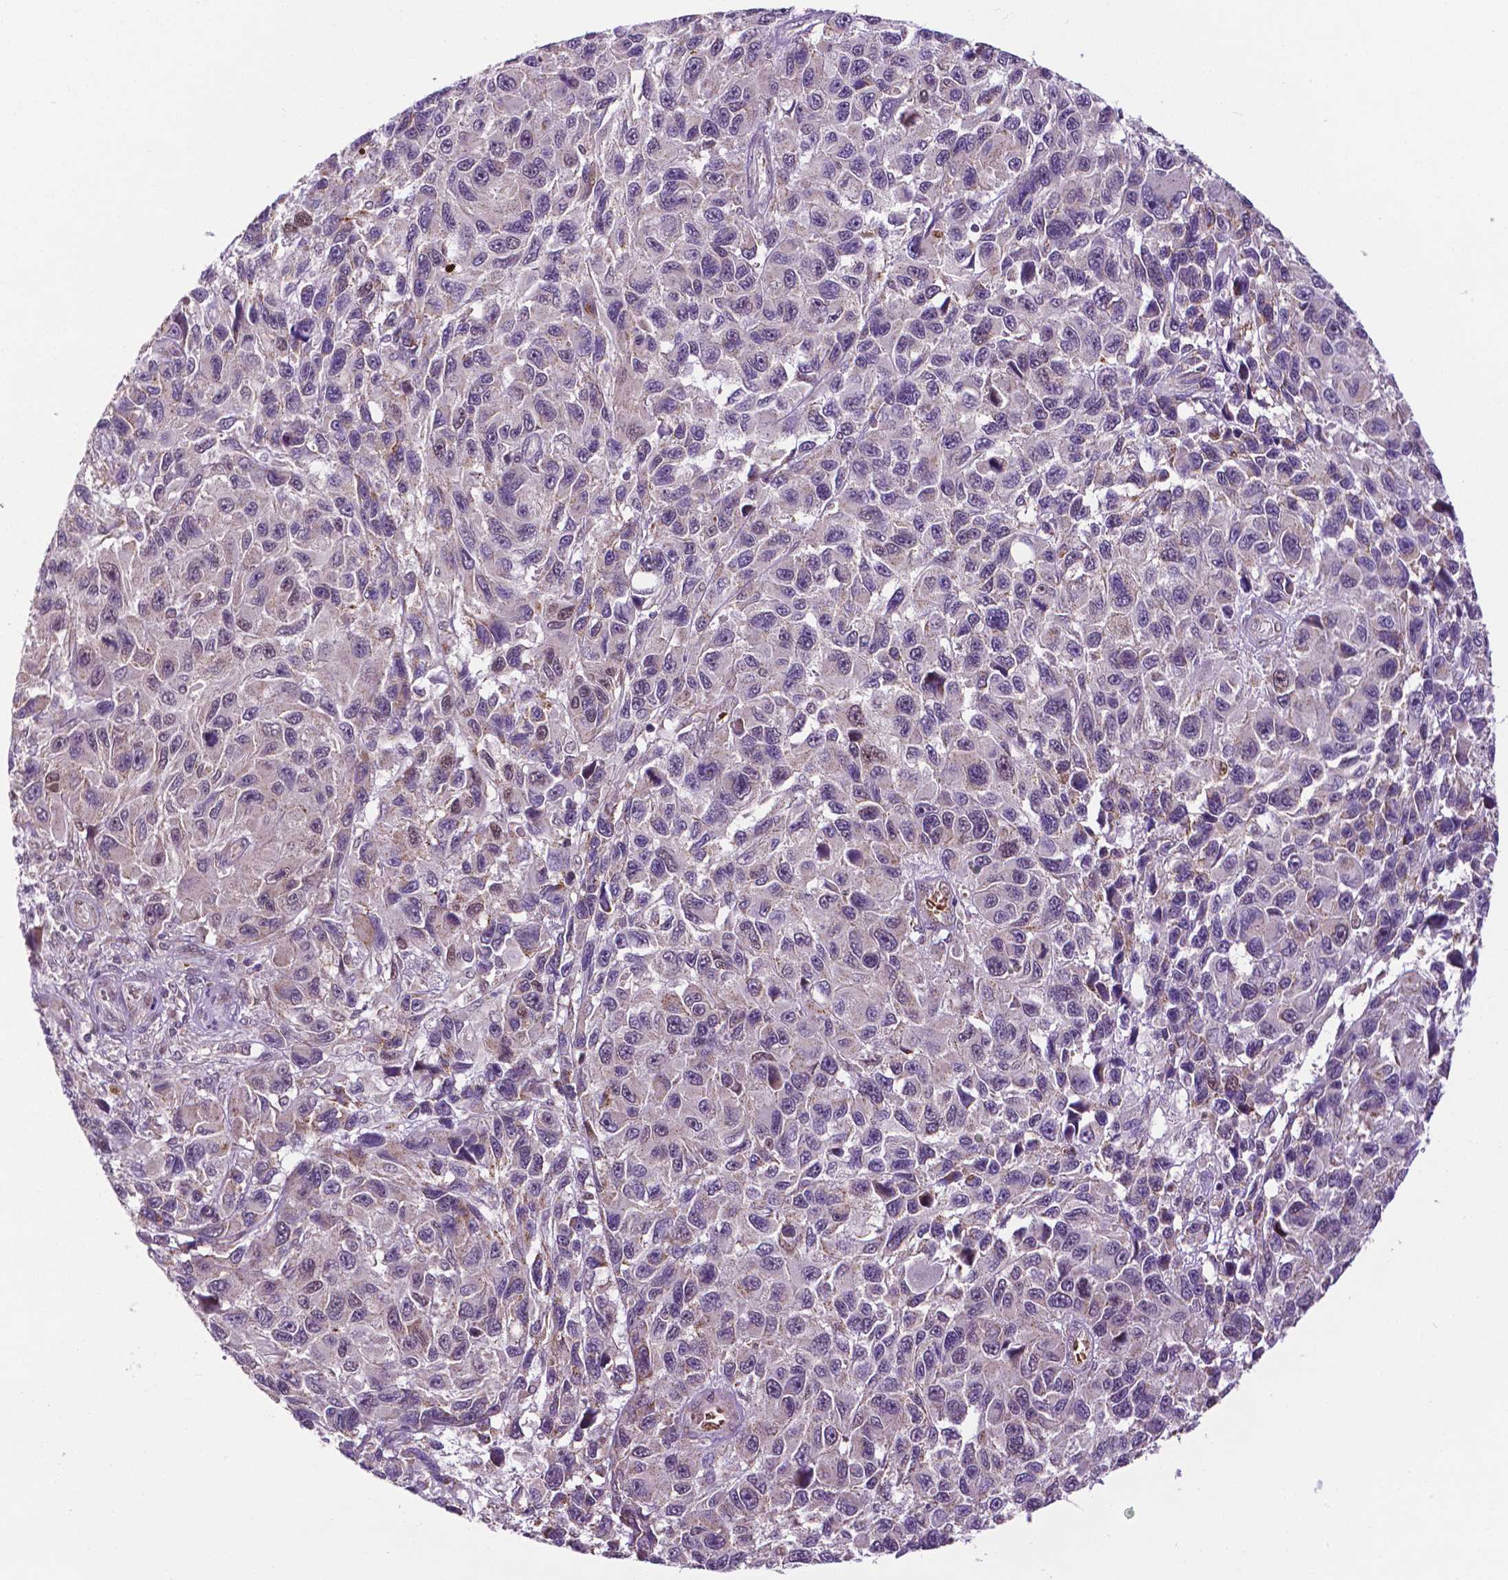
{"staining": {"intensity": "moderate", "quantity": "25%-75%", "location": "nuclear"}, "tissue": "melanoma", "cell_type": "Tumor cells", "image_type": "cancer", "snomed": [{"axis": "morphology", "description": "Malignant melanoma, NOS"}, {"axis": "topography", "description": "Skin"}], "caption": "Malignant melanoma stained with a brown dye demonstrates moderate nuclear positive staining in approximately 25%-75% of tumor cells.", "gene": "ZNF41", "patient": {"sex": "male", "age": 53}}